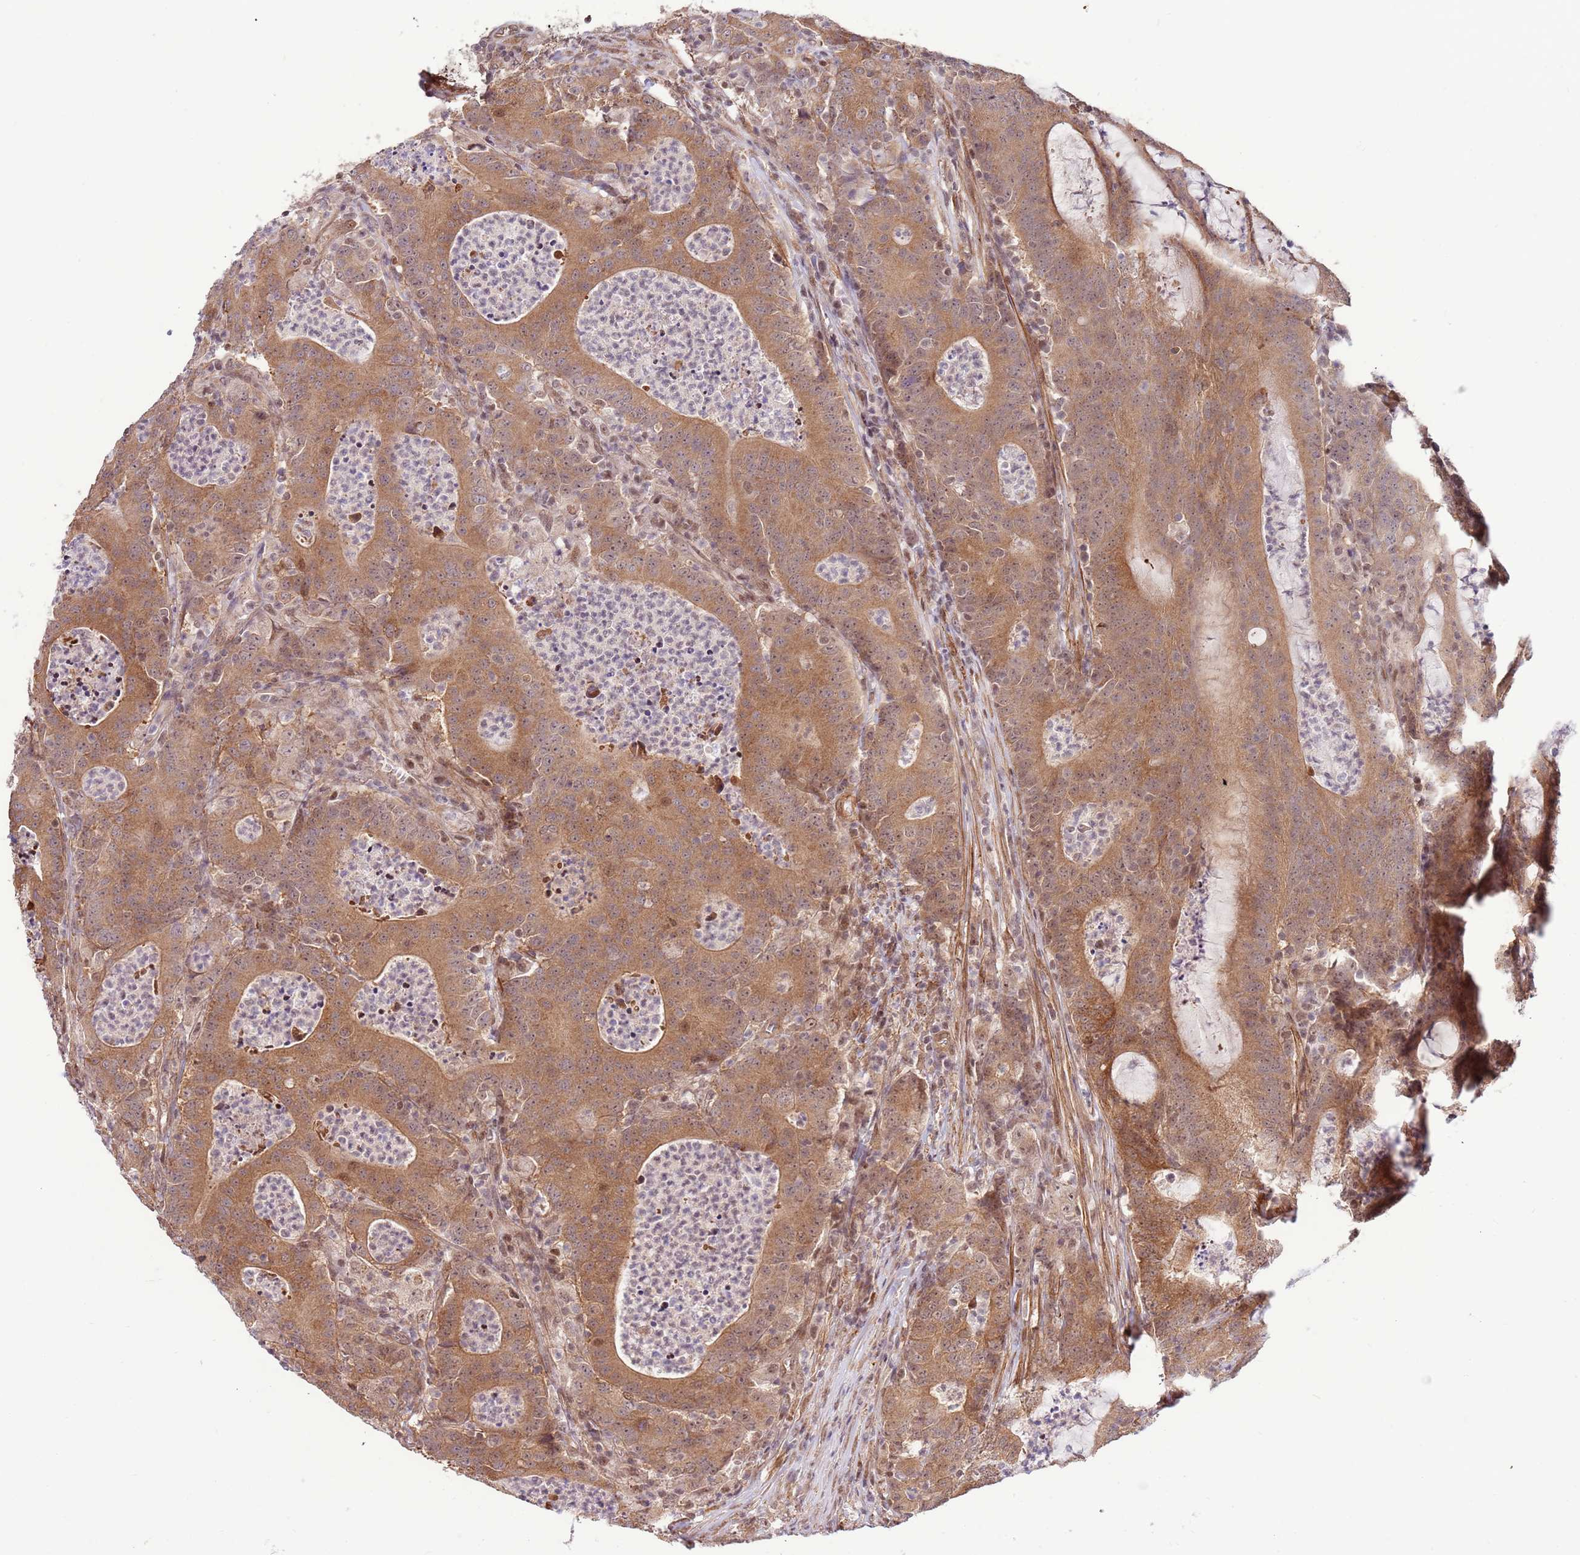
{"staining": {"intensity": "moderate", "quantity": ">75%", "location": "cytoplasmic/membranous"}, "tissue": "colorectal cancer", "cell_type": "Tumor cells", "image_type": "cancer", "snomed": [{"axis": "morphology", "description": "Adenocarcinoma, NOS"}, {"axis": "topography", "description": "Colon"}], "caption": "IHC (DAB) staining of human colorectal cancer (adenocarcinoma) reveals moderate cytoplasmic/membranous protein positivity in approximately >75% of tumor cells.", "gene": "DCAF4", "patient": {"sex": "male", "age": 83}}